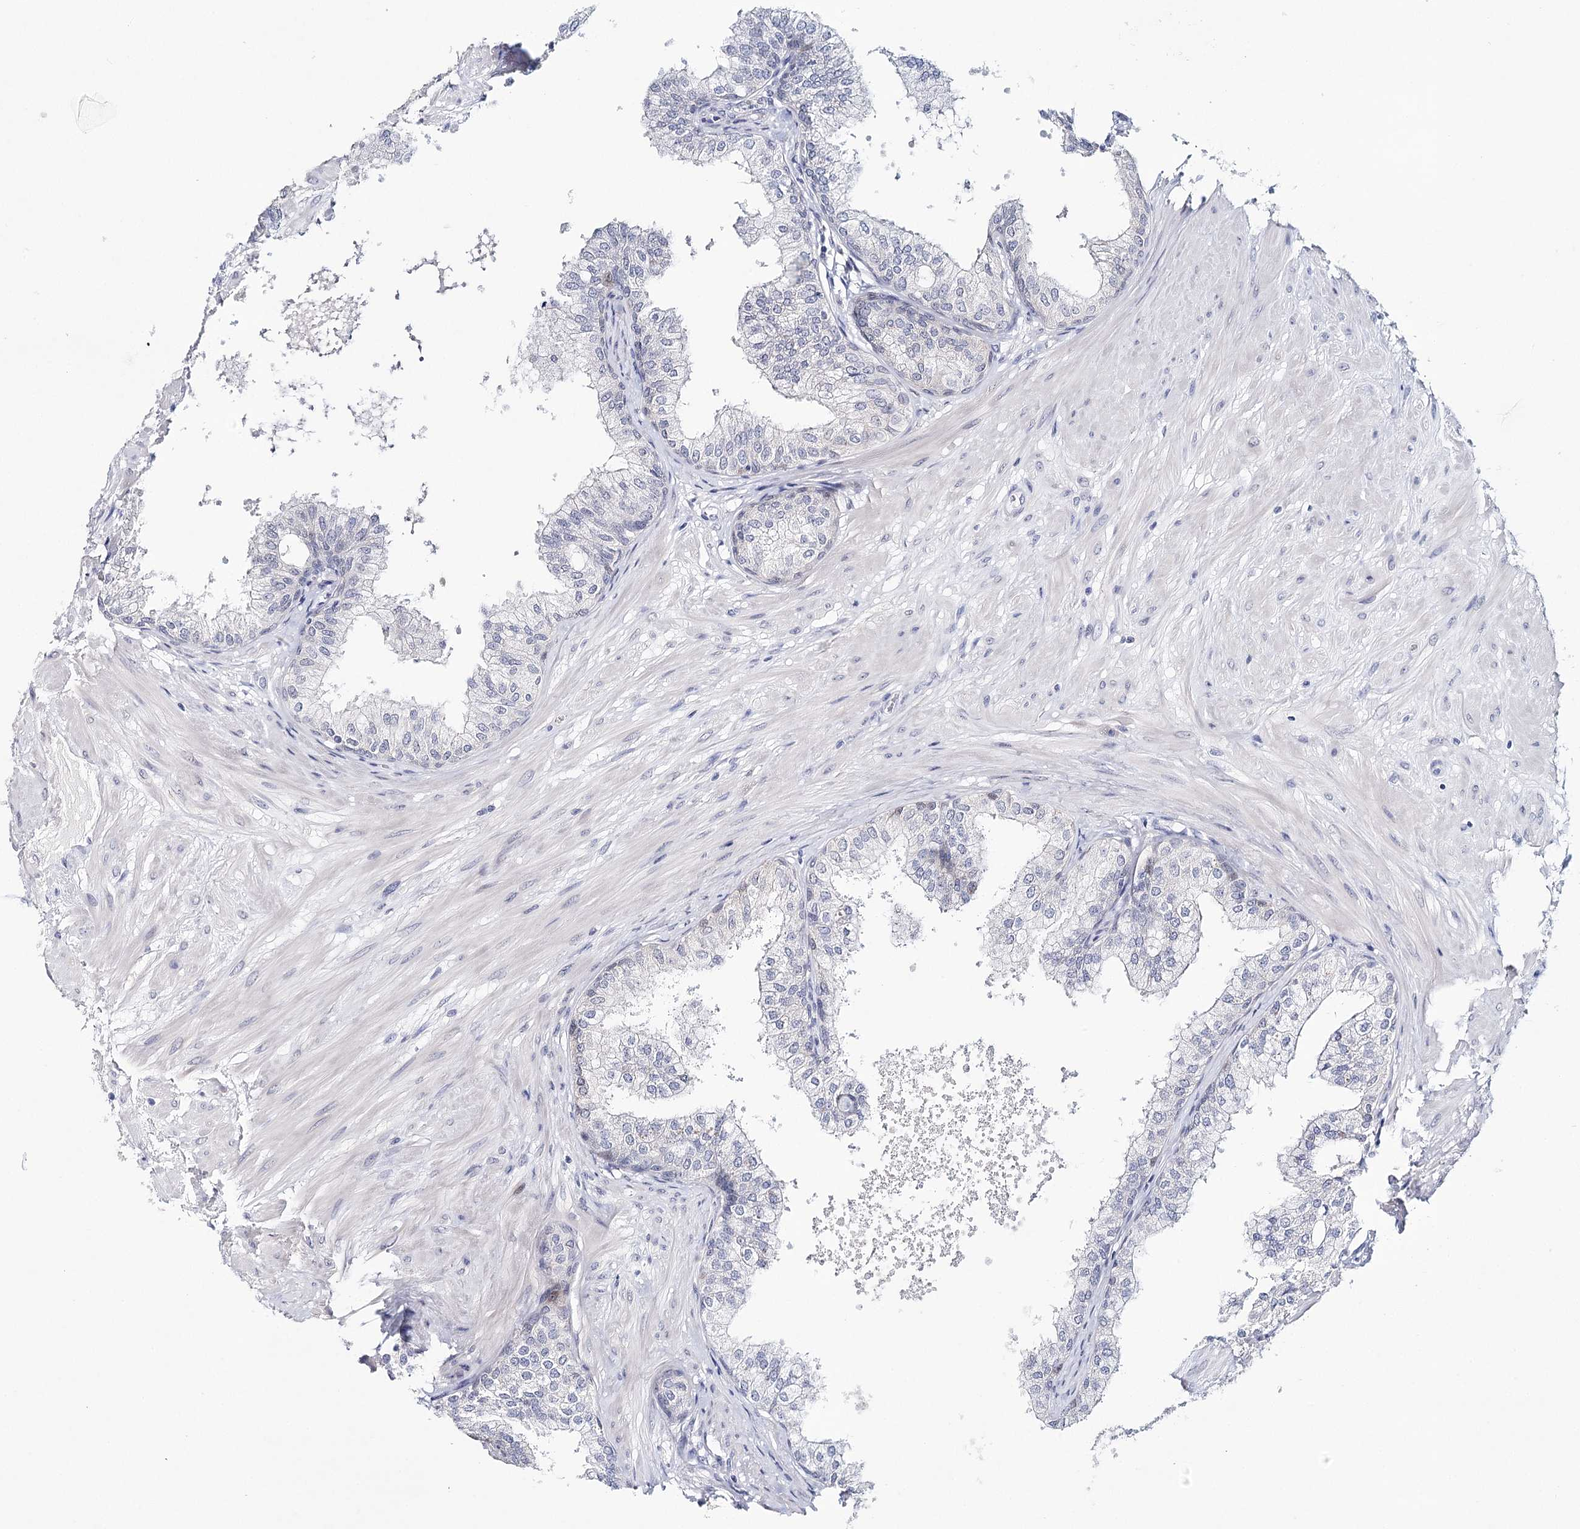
{"staining": {"intensity": "negative", "quantity": "none", "location": "none"}, "tissue": "prostate", "cell_type": "Glandular cells", "image_type": "normal", "snomed": [{"axis": "morphology", "description": "Normal tissue, NOS"}, {"axis": "topography", "description": "Prostate"}], "caption": "Immunohistochemistry (IHC) image of unremarkable prostate stained for a protein (brown), which exhibits no staining in glandular cells.", "gene": "HSPA4L", "patient": {"sex": "male", "age": 60}}